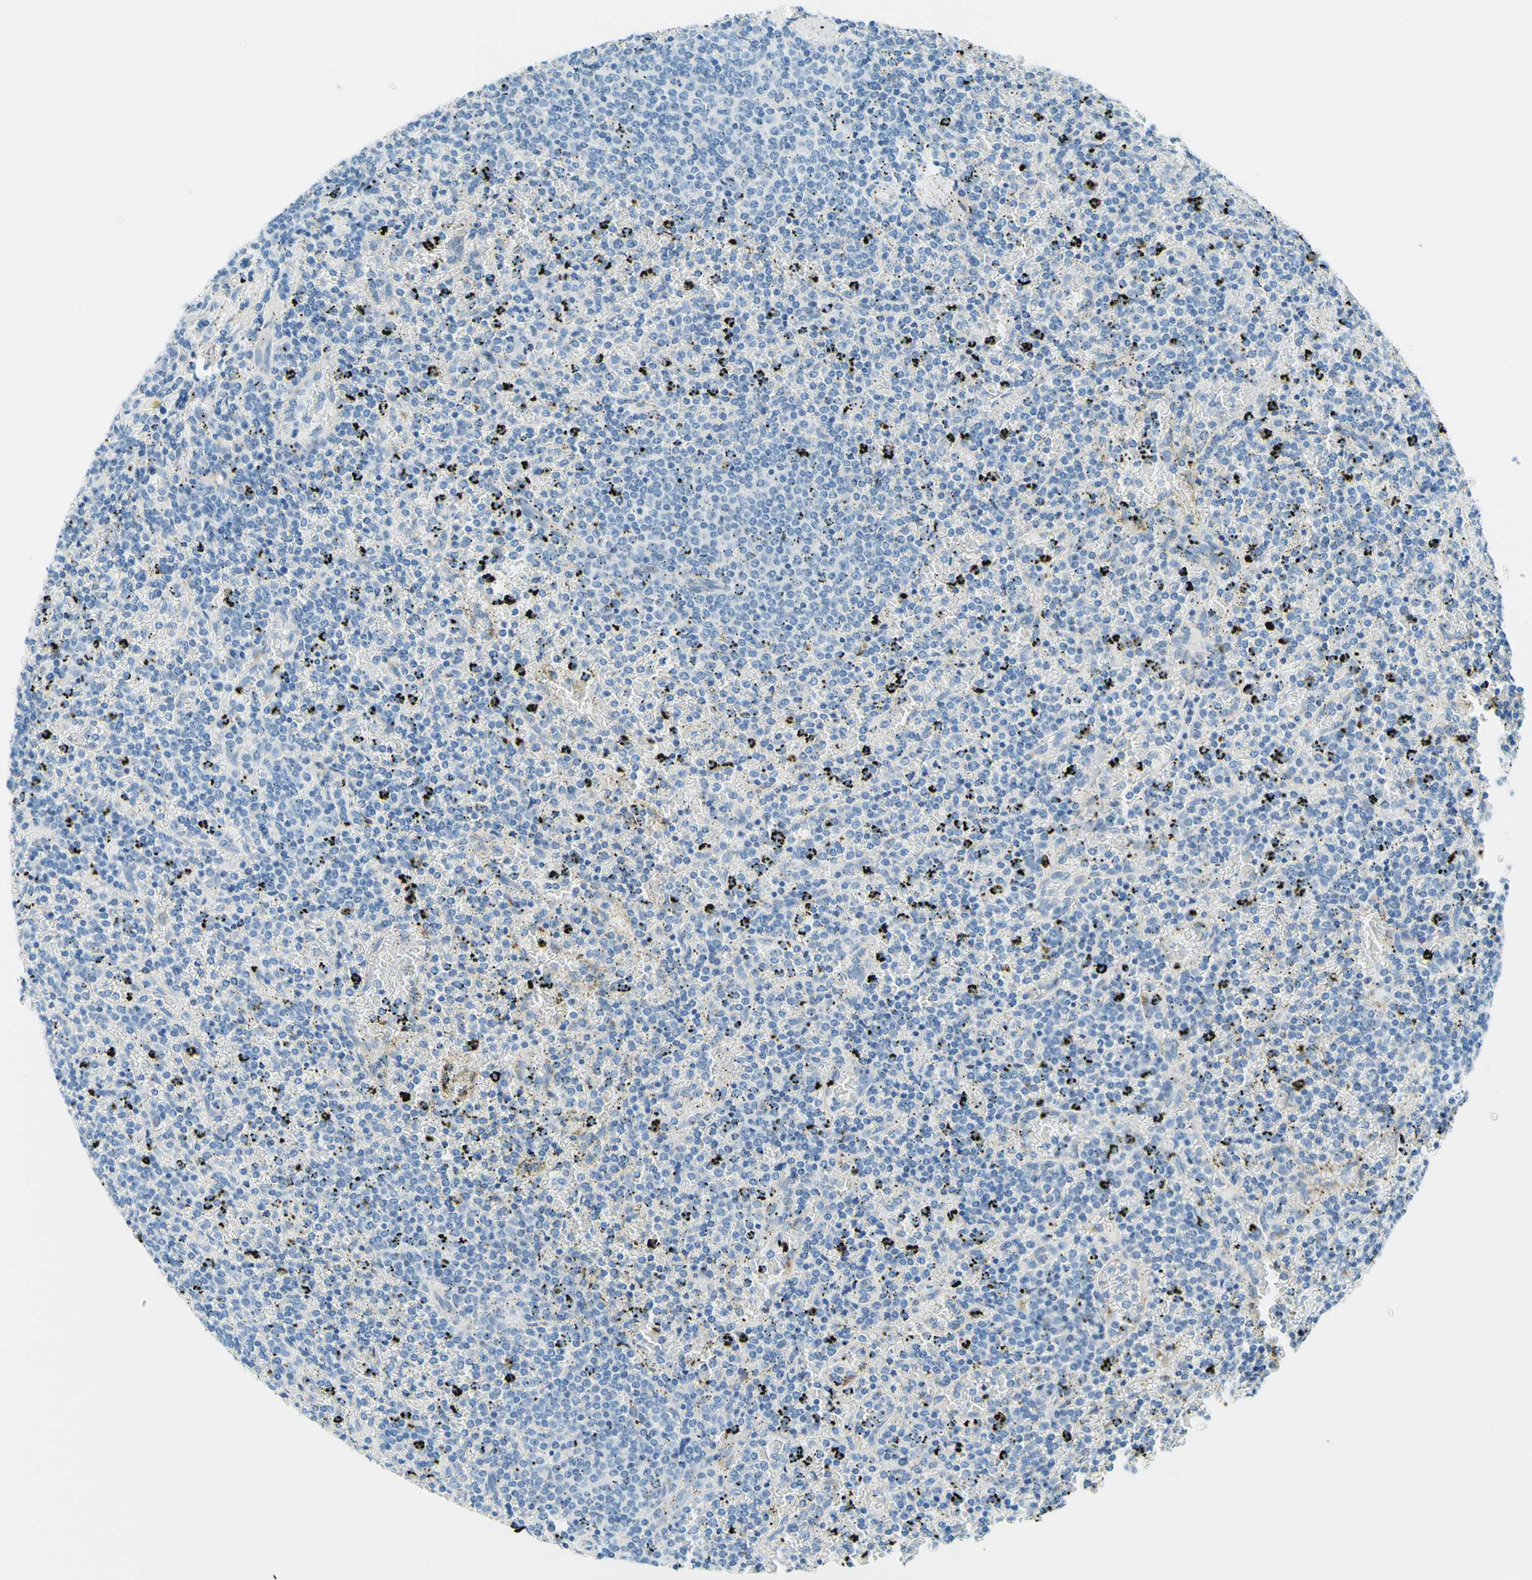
{"staining": {"intensity": "negative", "quantity": "none", "location": "none"}, "tissue": "lymphoma", "cell_type": "Tumor cells", "image_type": "cancer", "snomed": [{"axis": "morphology", "description": "Malignant lymphoma, non-Hodgkin's type, Low grade"}, {"axis": "topography", "description": "Spleen"}], "caption": "A photomicrograph of human malignant lymphoma, non-Hodgkin's type (low-grade) is negative for staining in tumor cells.", "gene": "PASD1", "patient": {"sex": "female", "age": 77}}